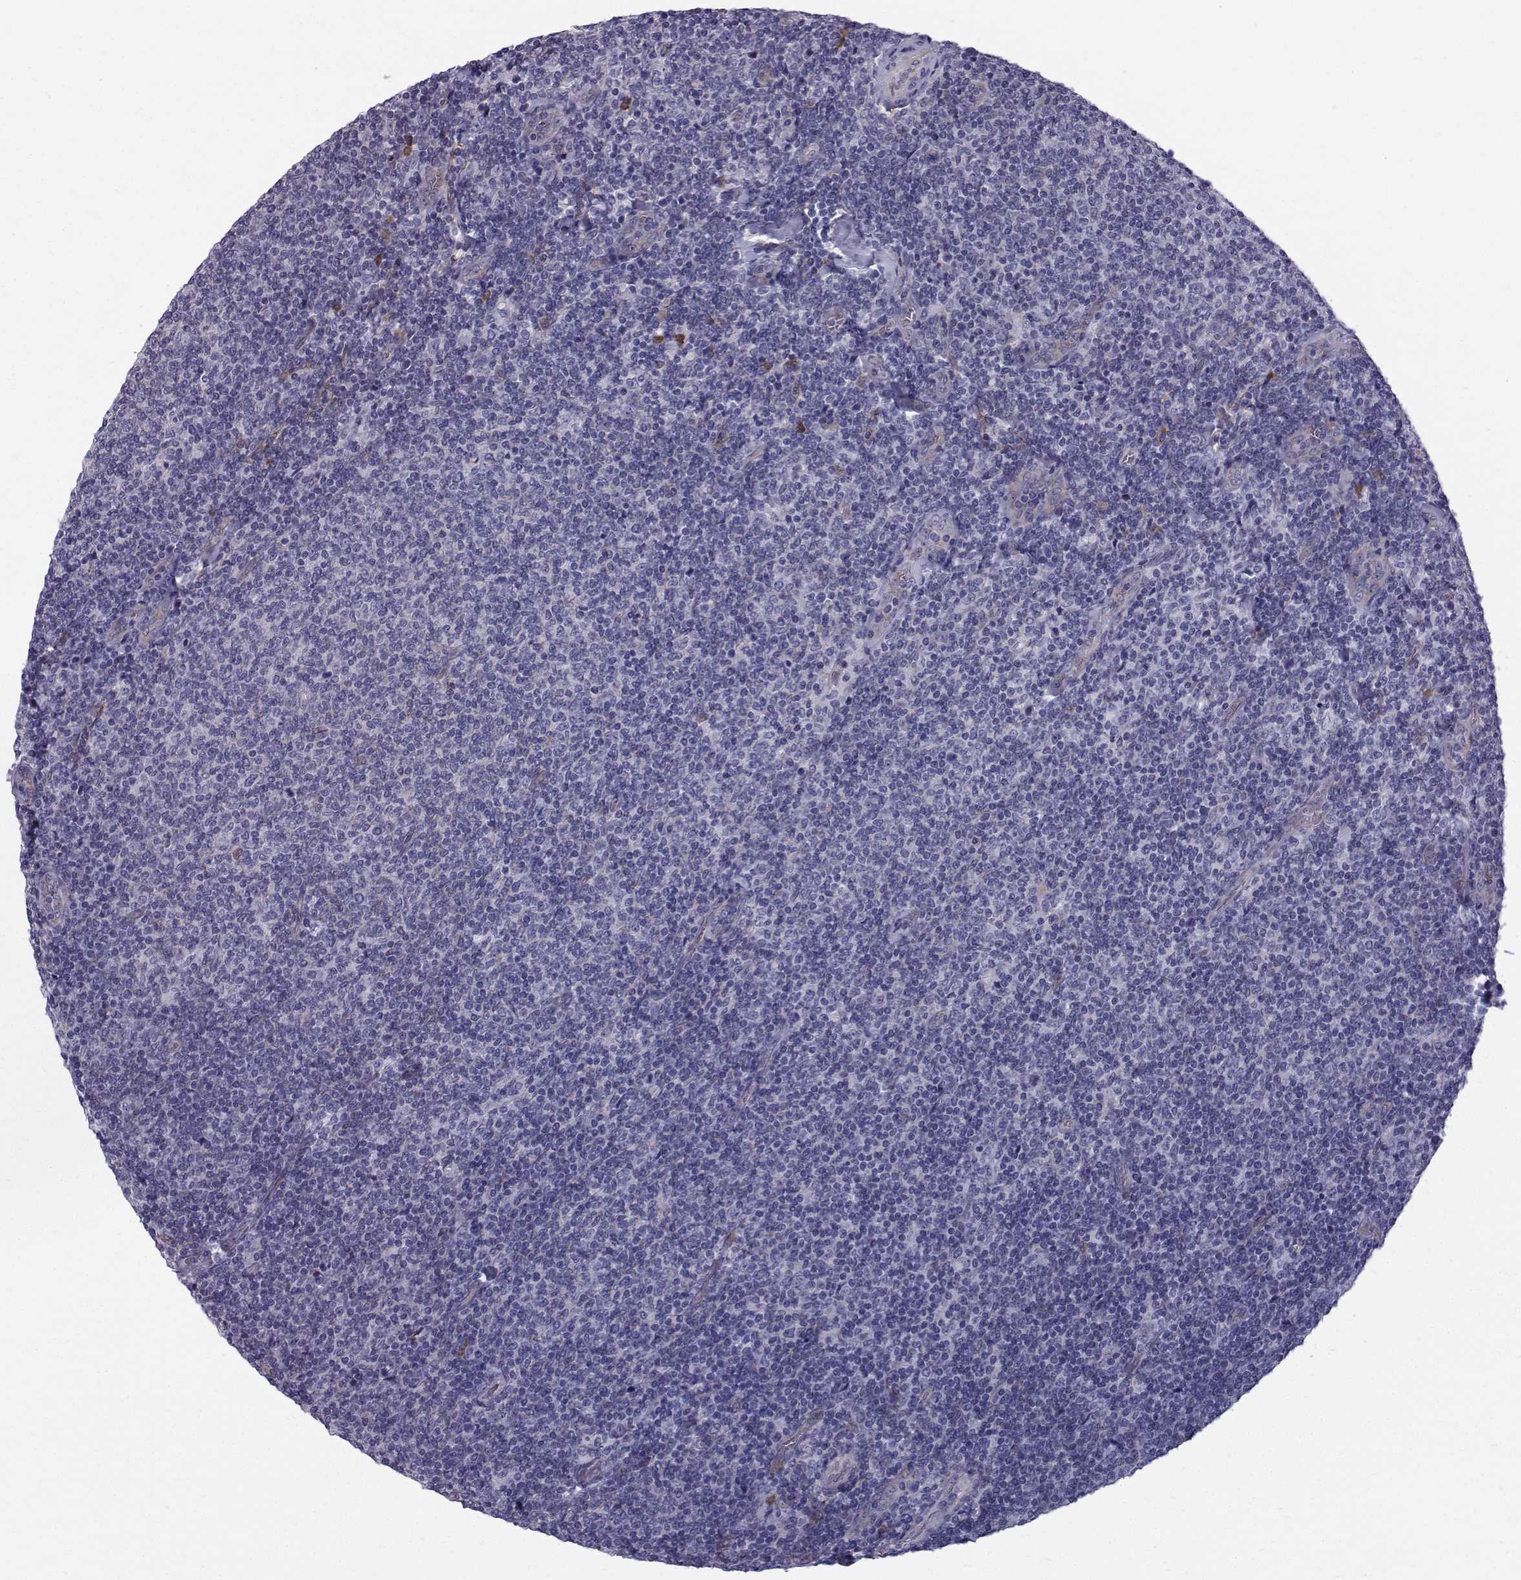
{"staining": {"intensity": "negative", "quantity": "none", "location": "none"}, "tissue": "lymphoma", "cell_type": "Tumor cells", "image_type": "cancer", "snomed": [{"axis": "morphology", "description": "Malignant lymphoma, non-Hodgkin's type, Low grade"}, {"axis": "topography", "description": "Lymph node"}], "caption": "Malignant lymphoma, non-Hodgkin's type (low-grade) was stained to show a protein in brown. There is no significant expression in tumor cells.", "gene": "QPCT", "patient": {"sex": "male", "age": 52}}